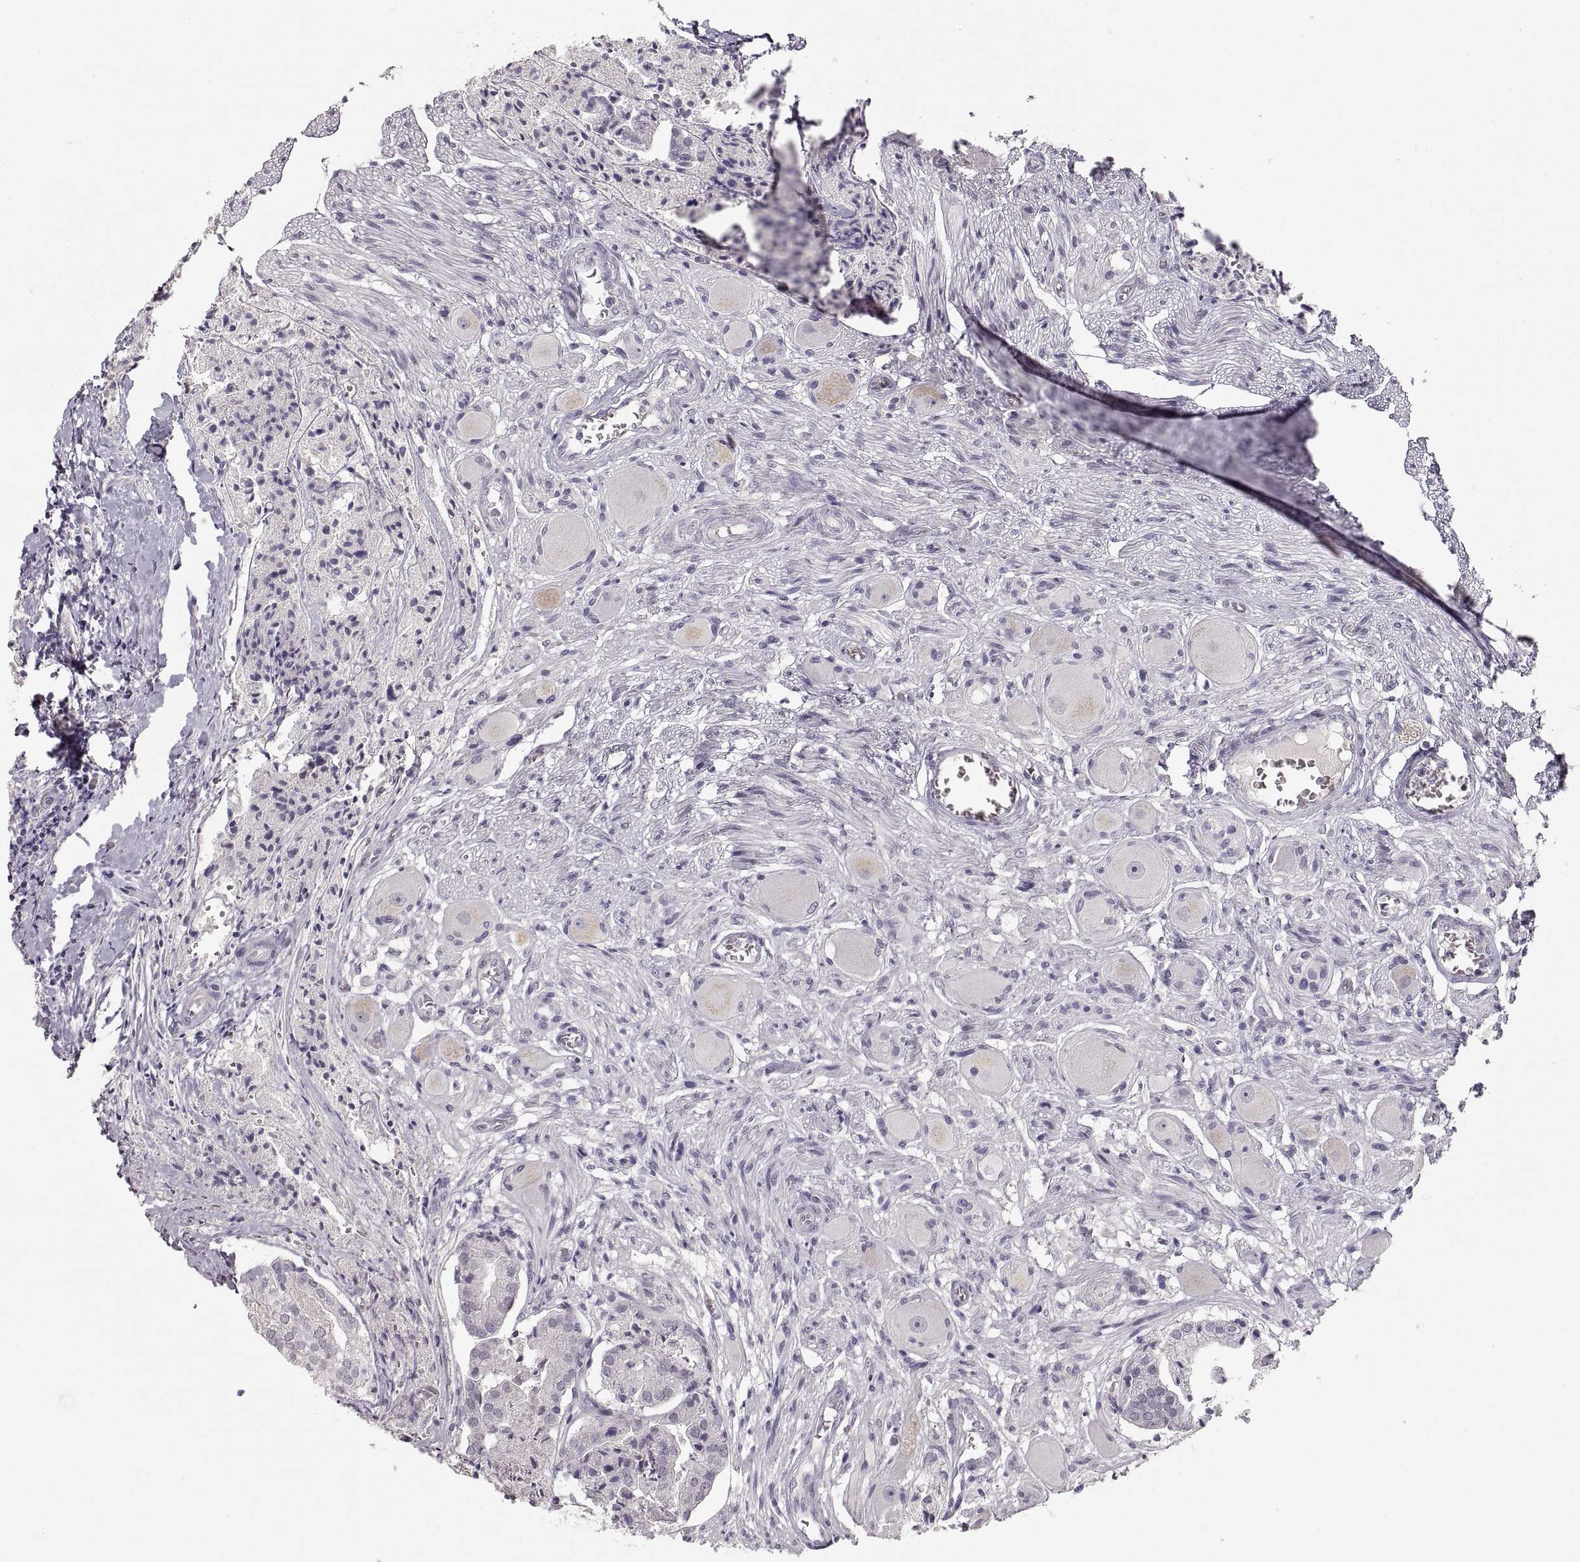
{"staining": {"intensity": "negative", "quantity": "none", "location": "none"}, "tissue": "prostate cancer", "cell_type": "Tumor cells", "image_type": "cancer", "snomed": [{"axis": "morphology", "description": "Adenocarcinoma, NOS"}, {"axis": "topography", "description": "Prostate and seminal vesicle, NOS"}, {"axis": "topography", "description": "Prostate"}], "caption": "Immunohistochemical staining of prostate cancer exhibits no significant expression in tumor cells. Brightfield microscopy of immunohistochemistry (IHC) stained with DAB (3,3'-diaminobenzidine) (brown) and hematoxylin (blue), captured at high magnification.", "gene": "PCSK2", "patient": {"sex": "male", "age": 44}}